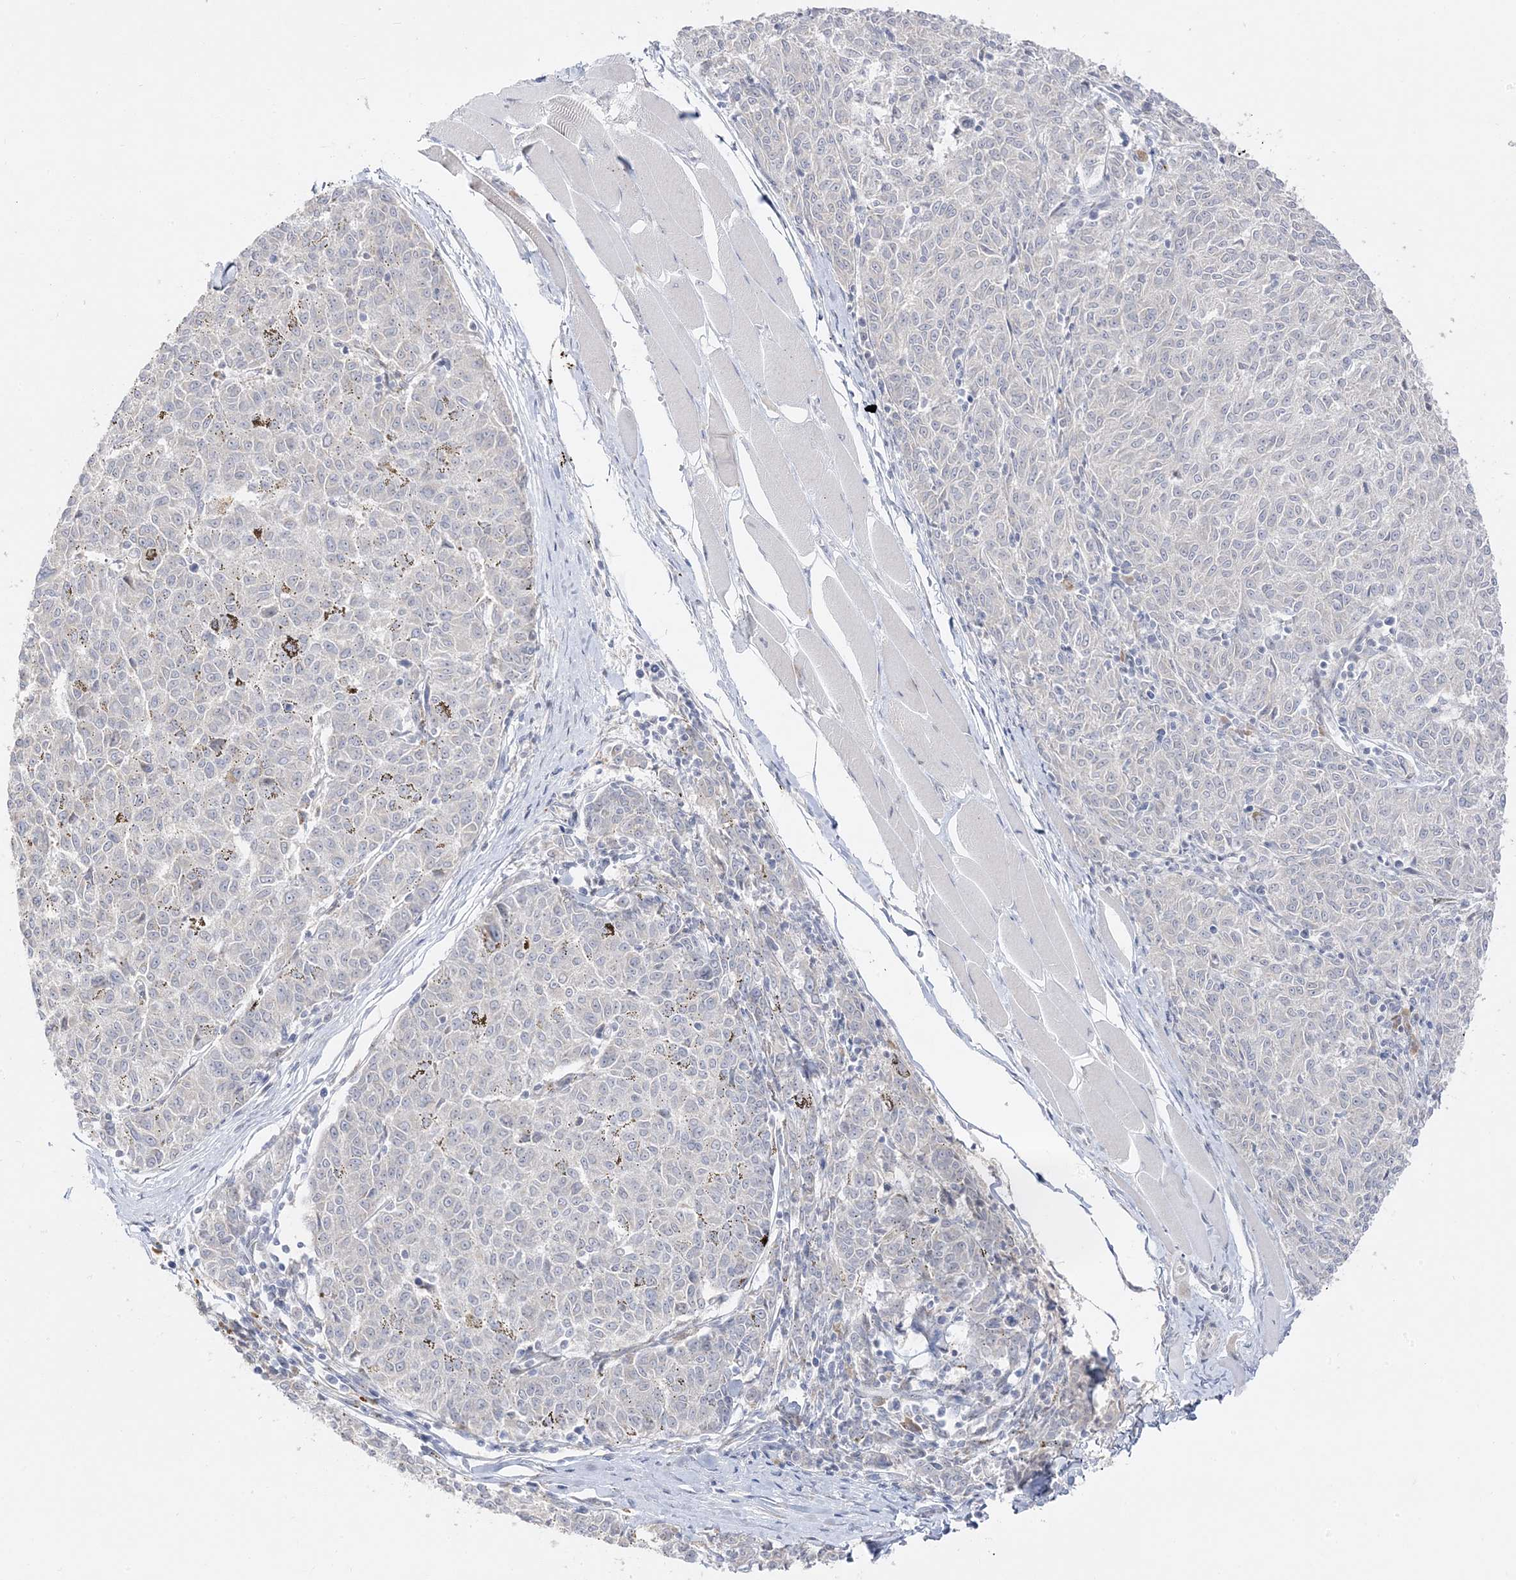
{"staining": {"intensity": "negative", "quantity": "none", "location": "none"}, "tissue": "melanoma", "cell_type": "Tumor cells", "image_type": "cancer", "snomed": [{"axis": "morphology", "description": "Malignant melanoma, NOS"}, {"axis": "topography", "description": "Skin"}], "caption": "IHC image of neoplastic tissue: human malignant melanoma stained with DAB reveals no significant protein staining in tumor cells. Brightfield microscopy of IHC stained with DAB (3,3'-diaminobenzidine) (brown) and hematoxylin (blue), captured at high magnification.", "gene": "C2CD2", "patient": {"sex": "female", "age": 72}}